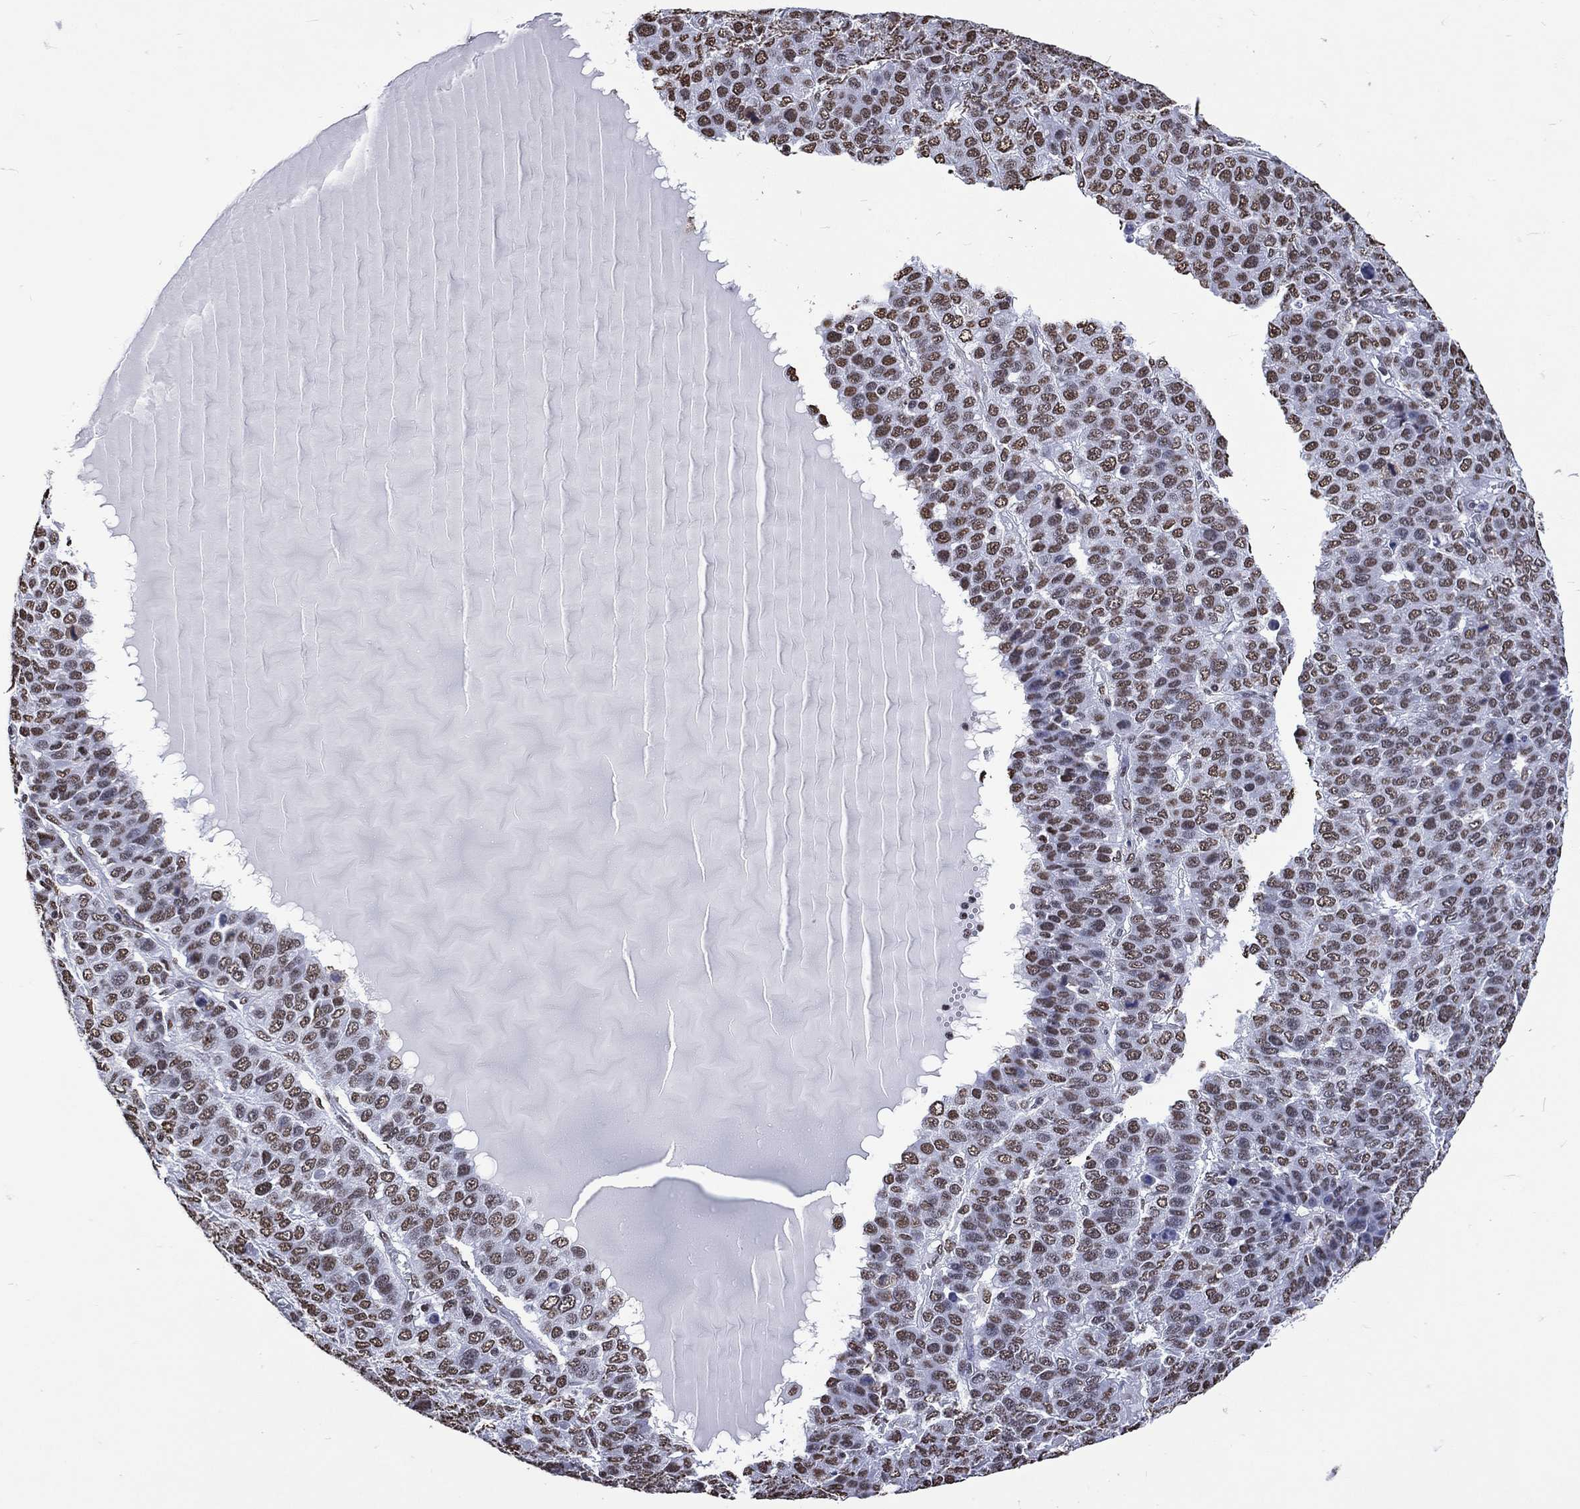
{"staining": {"intensity": "moderate", "quantity": ">75%", "location": "nuclear"}, "tissue": "liver cancer", "cell_type": "Tumor cells", "image_type": "cancer", "snomed": [{"axis": "morphology", "description": "Carcinoma, Hepatocellular, NOS"}, {"axis": "topography", "description": "Liver"}], "caption": "Immunohistochemical staining of liver cancer (hepatocellular carcinoma) demonstrates medium levels of moderate nuclear protein positivity in approximately >75% of tumor cells.", "gene": "RETREG2", "patient": {"sex": "male", "age": 69}}